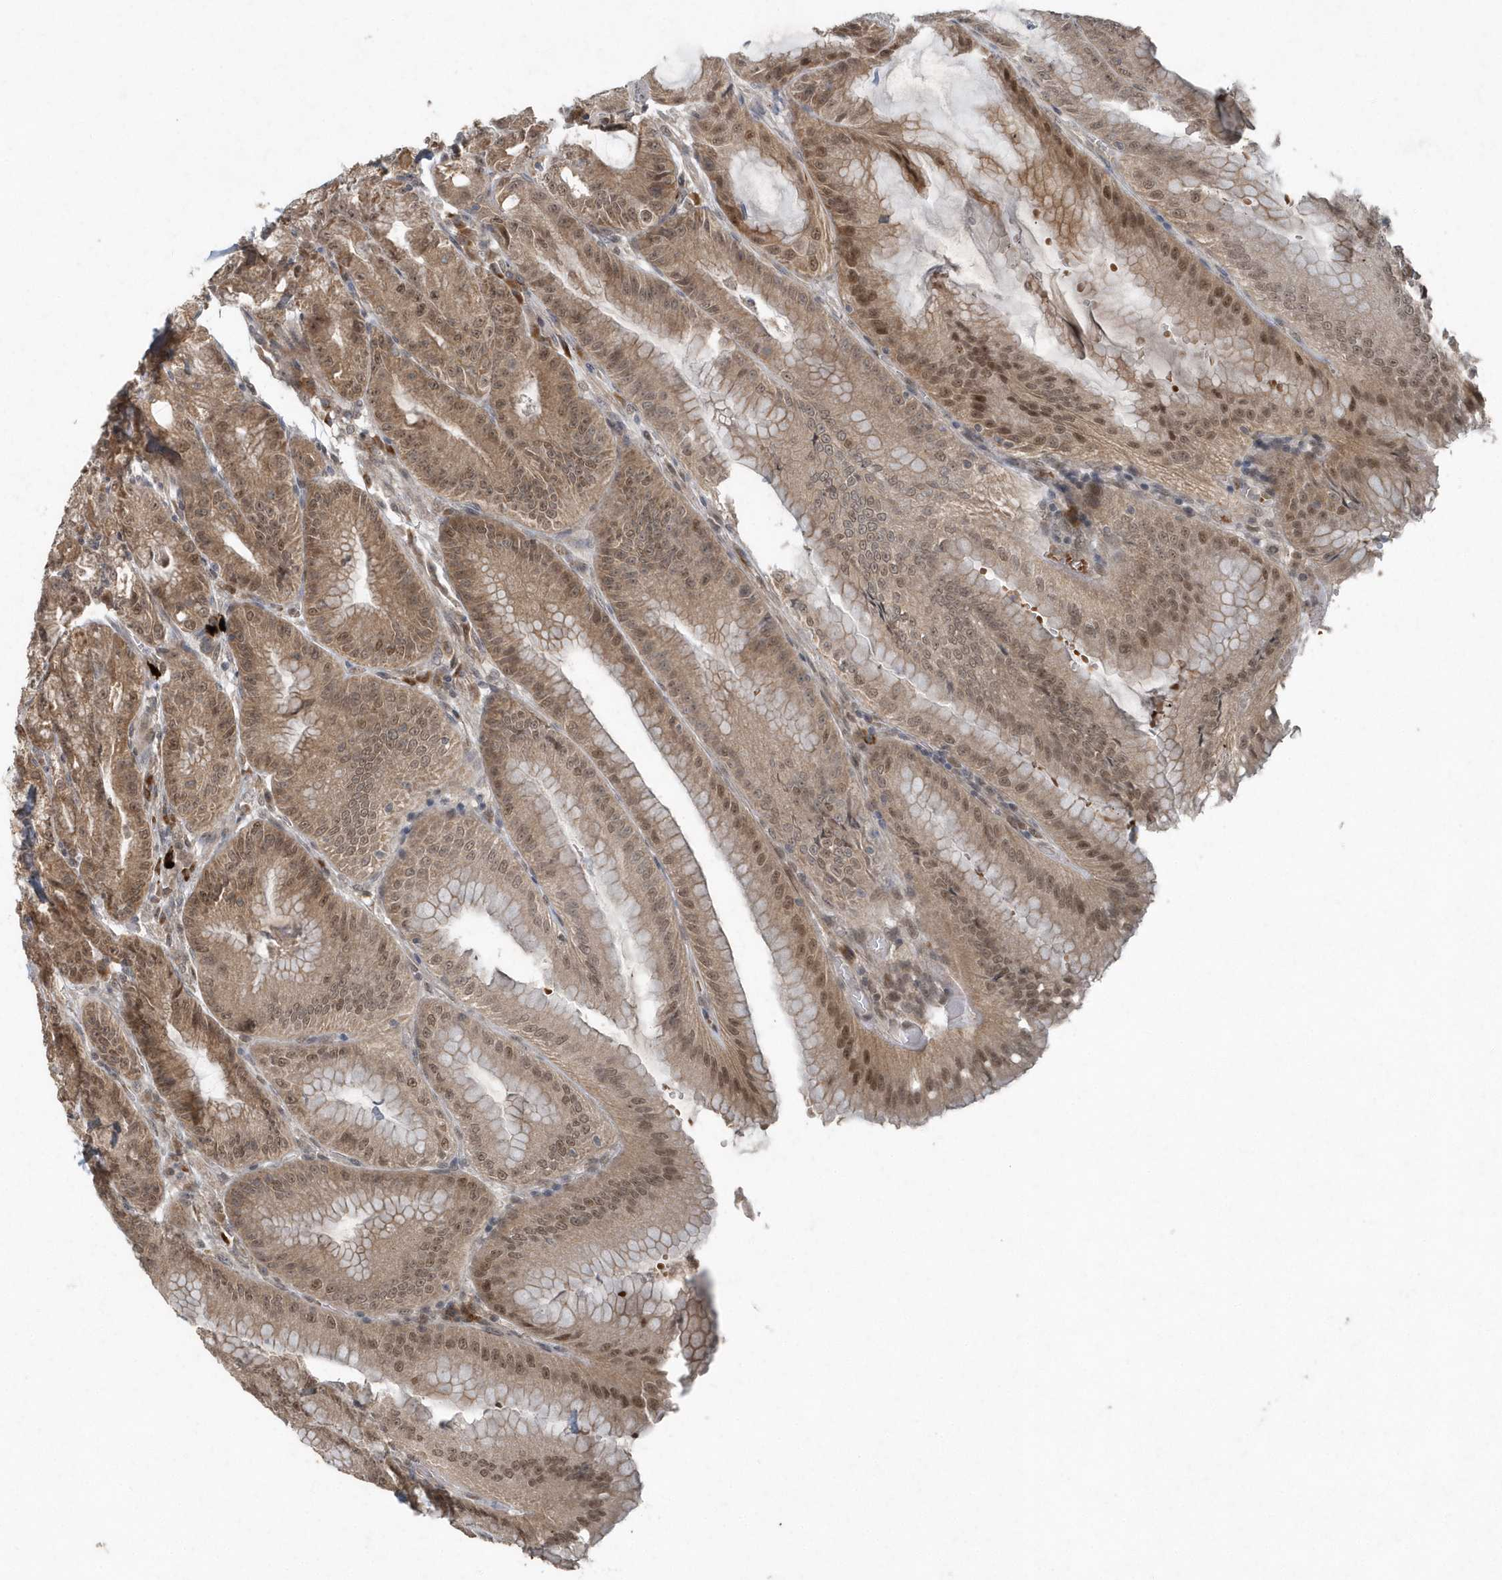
{"staining": {"intensity": "moderate", "quantity": ">75%", "location": "cytoplasmic/membranous,nuclear"}, "tissue": "stomach", "cell_type": "Glandular cells", "image_type": "normal", "snomed": [{"axis": "morphology", "description": "Normal tissue, NOS"}, {"axis": "topography", "description": "Stomach, upper"}, {"axis": "topography", "description": "Stomach, lower"}], "caption": "Benign stomach demonstrates moderate cytoplasmic/membranous,nuclear staining in about >75% of glandular cells.", "gene": "QTRT2", "patient": {"sex": "male", "age": 71}}